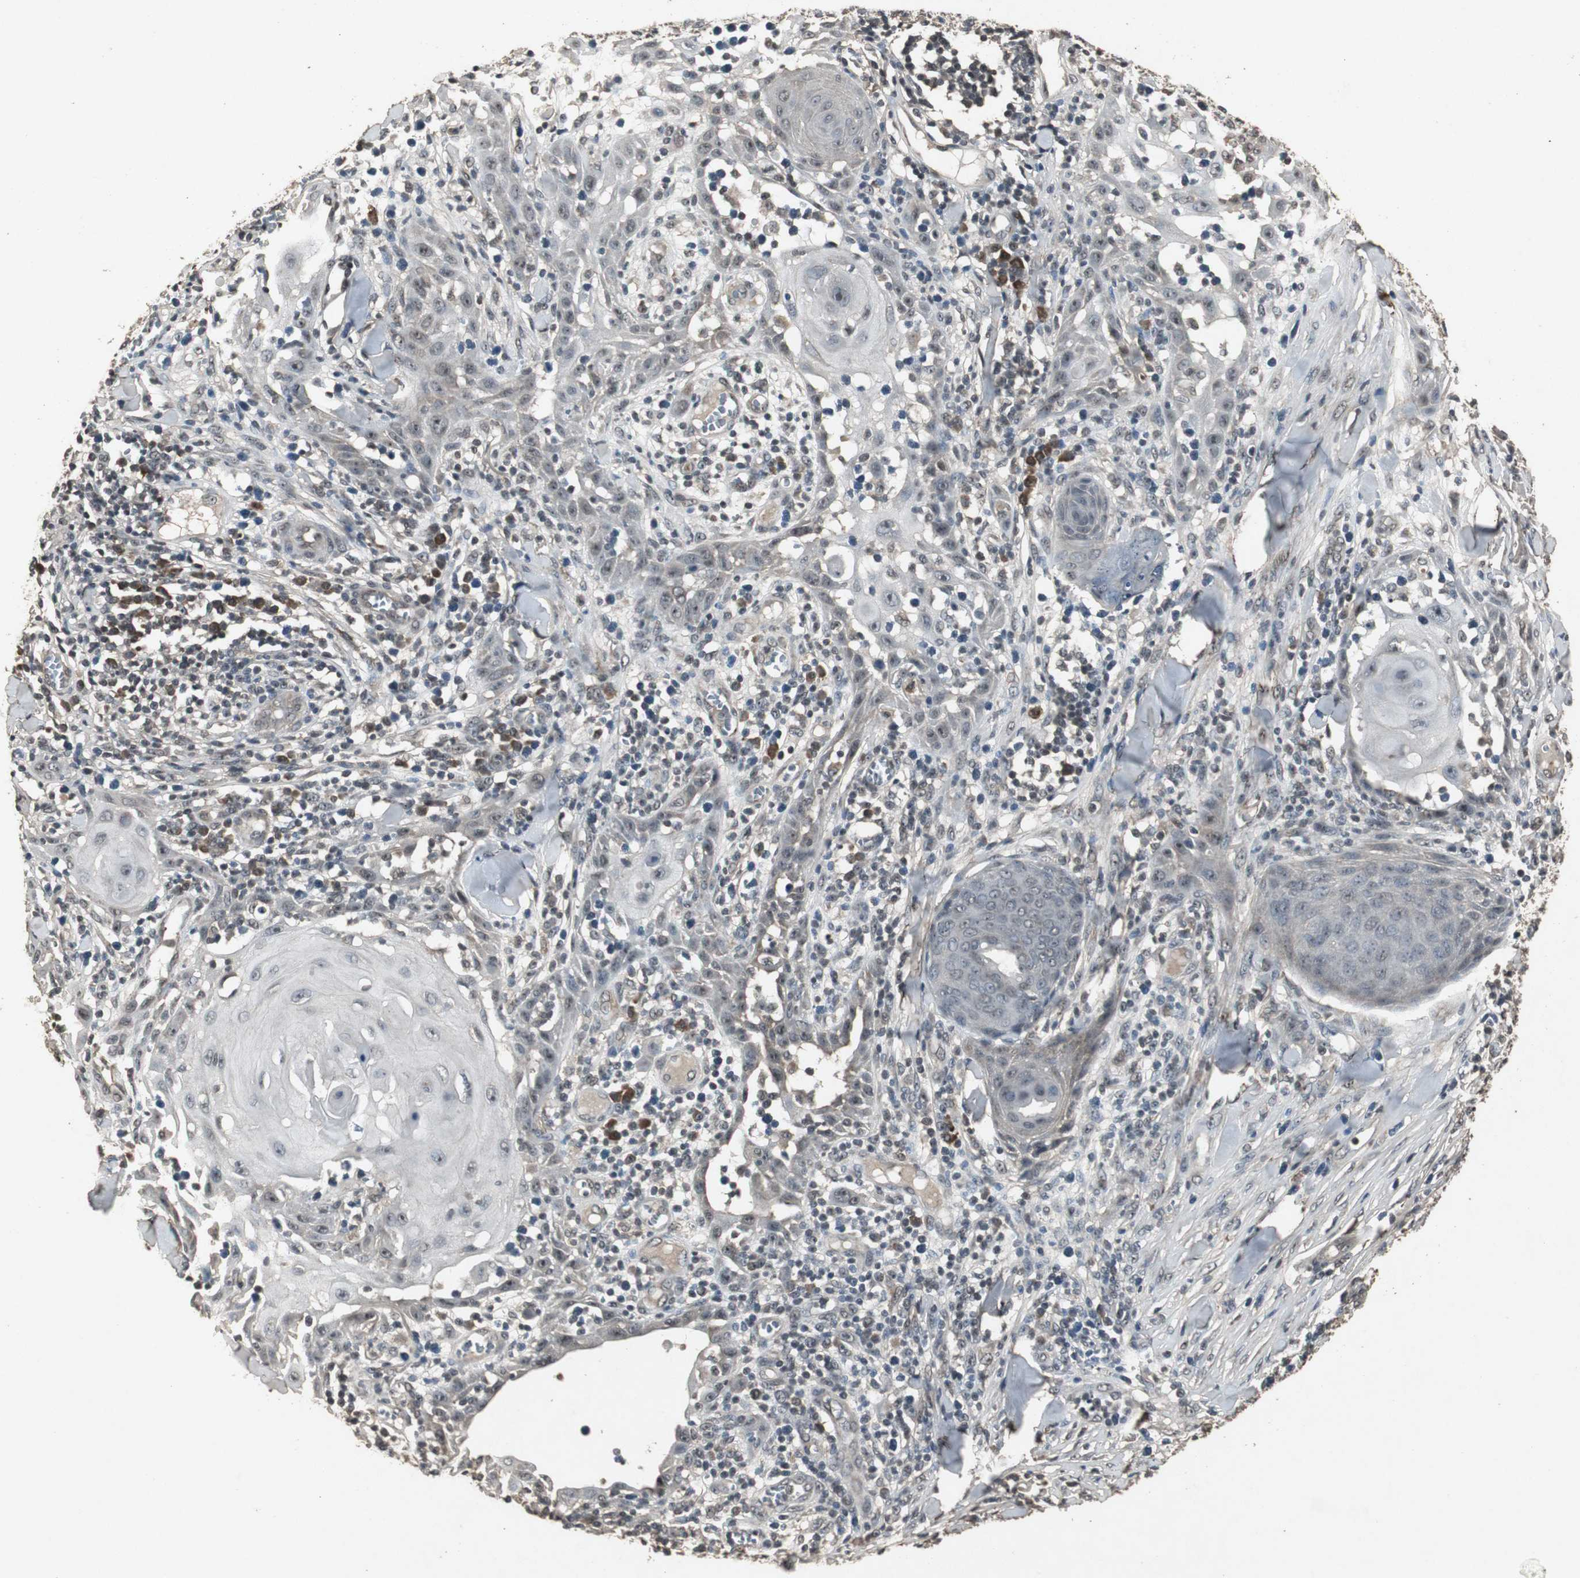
{"staining": {"intensity": "weak", "quantity": "25%-75%", "location": "cytoplasmic/membranous,nuclear"}, "tissue": "skin cancer", "cell_type": "Tumor cells", "image_type": "cancer", "snomed": [{"axis": "morphology", "description": "Squamous cell carcinoma, NOS"}, {"axis": "topography", "description": "Skin"}], "caption": "Immunohistochemical staining of human skin cancer (squamous cell carcinoma) displays weak cytoplasmic/membranous and nuclear protein staining in approximately 25%-75% of tumor cells.", "gene": "EMX1", "patient": {"sex": "male", "age": 24}}